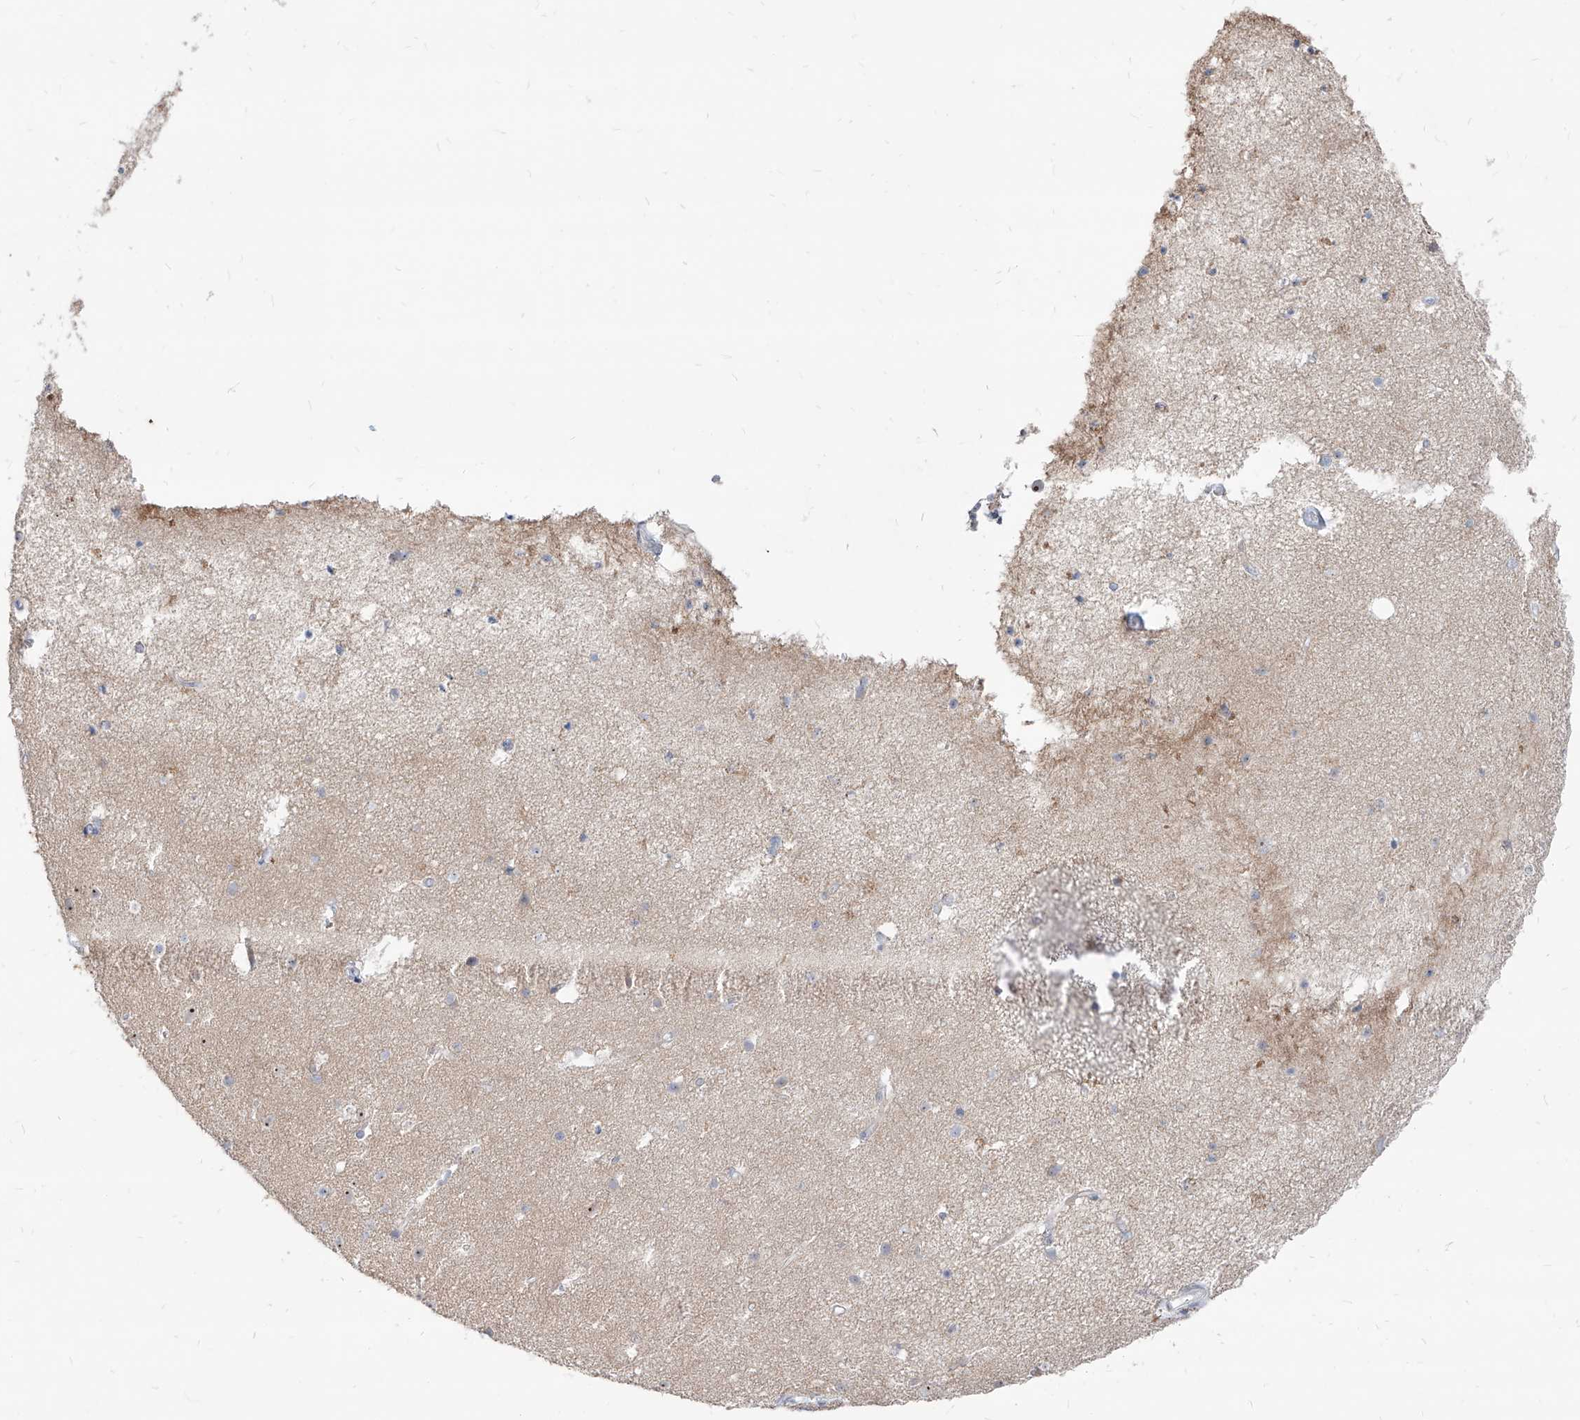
{"staining": {"intensity": "negative", "quantity": "none", "location": "none"}, "tissue": "cerebral cortex", "cell_type": "Endothelial cells", "image_type": "normal", "snomed": [{"axis": "morphology", "description": "Normal tissue, NOS"}, {"axis": "topography", "description": "Cerebral cortex"}], "caption": "DAB immunohistochemical staining of normal cerebral cortex shows no significant positivity in endothelial cells.", "gene": "AGPS", "patient": {"sex": "male", "age": 54}}